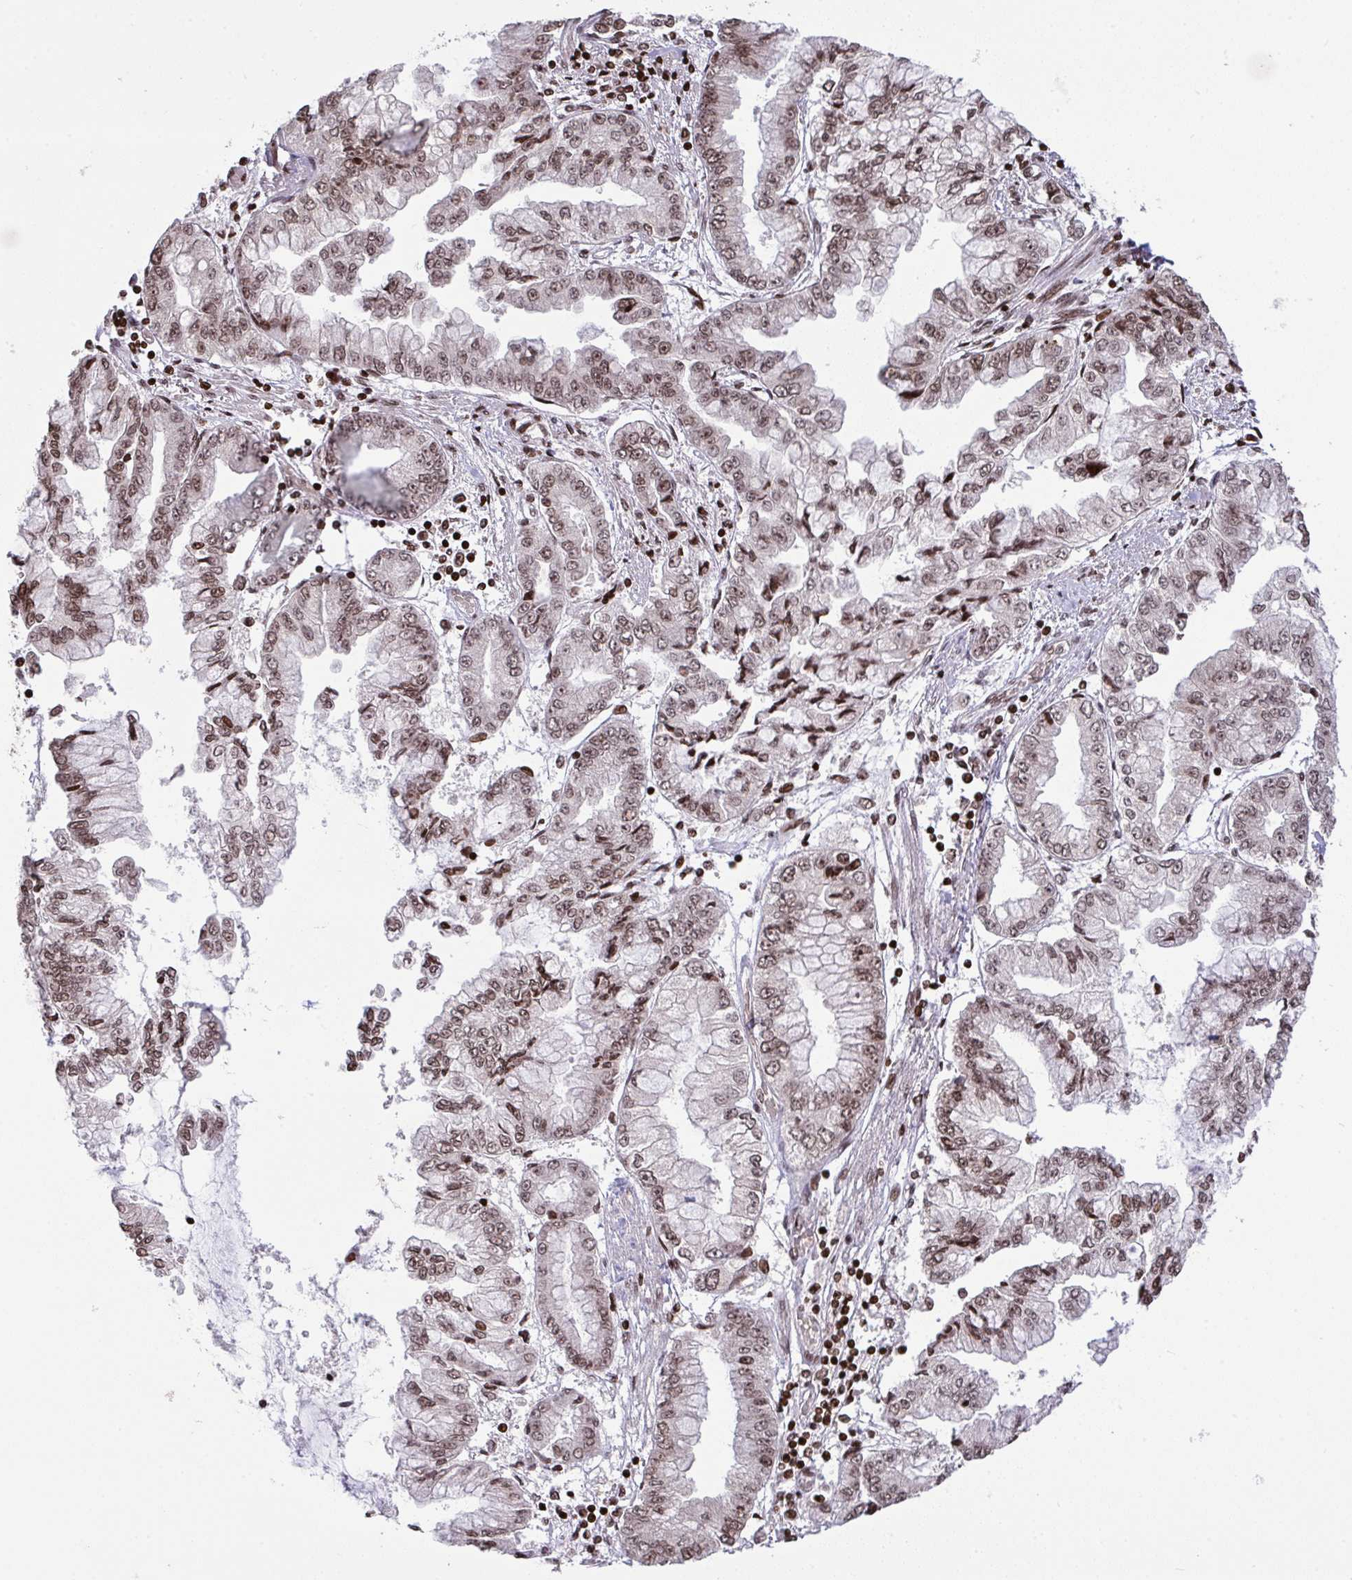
{"staining": {"intensity": "moderate", "quantity": ">75%", "location": "nuclear"}, "tissue": "stomach cancer", "cell_type": "Tumor cells", "image_type": "cancer", "snomed": [{"axis": "morphology", "description": "Adenocarcinoma, NOS"}, {"axis": "topography", "description": "Stomach, upper"}], "caption": "IHC micrograph of adenocarcinoma (stomach) stained for a protein (brown), which demonstrates medium levels of moderate nuclear positivity in about >75% of tumor cells.", "gene": "NIP7", "patient": {"sex": "female", "age": 74}}